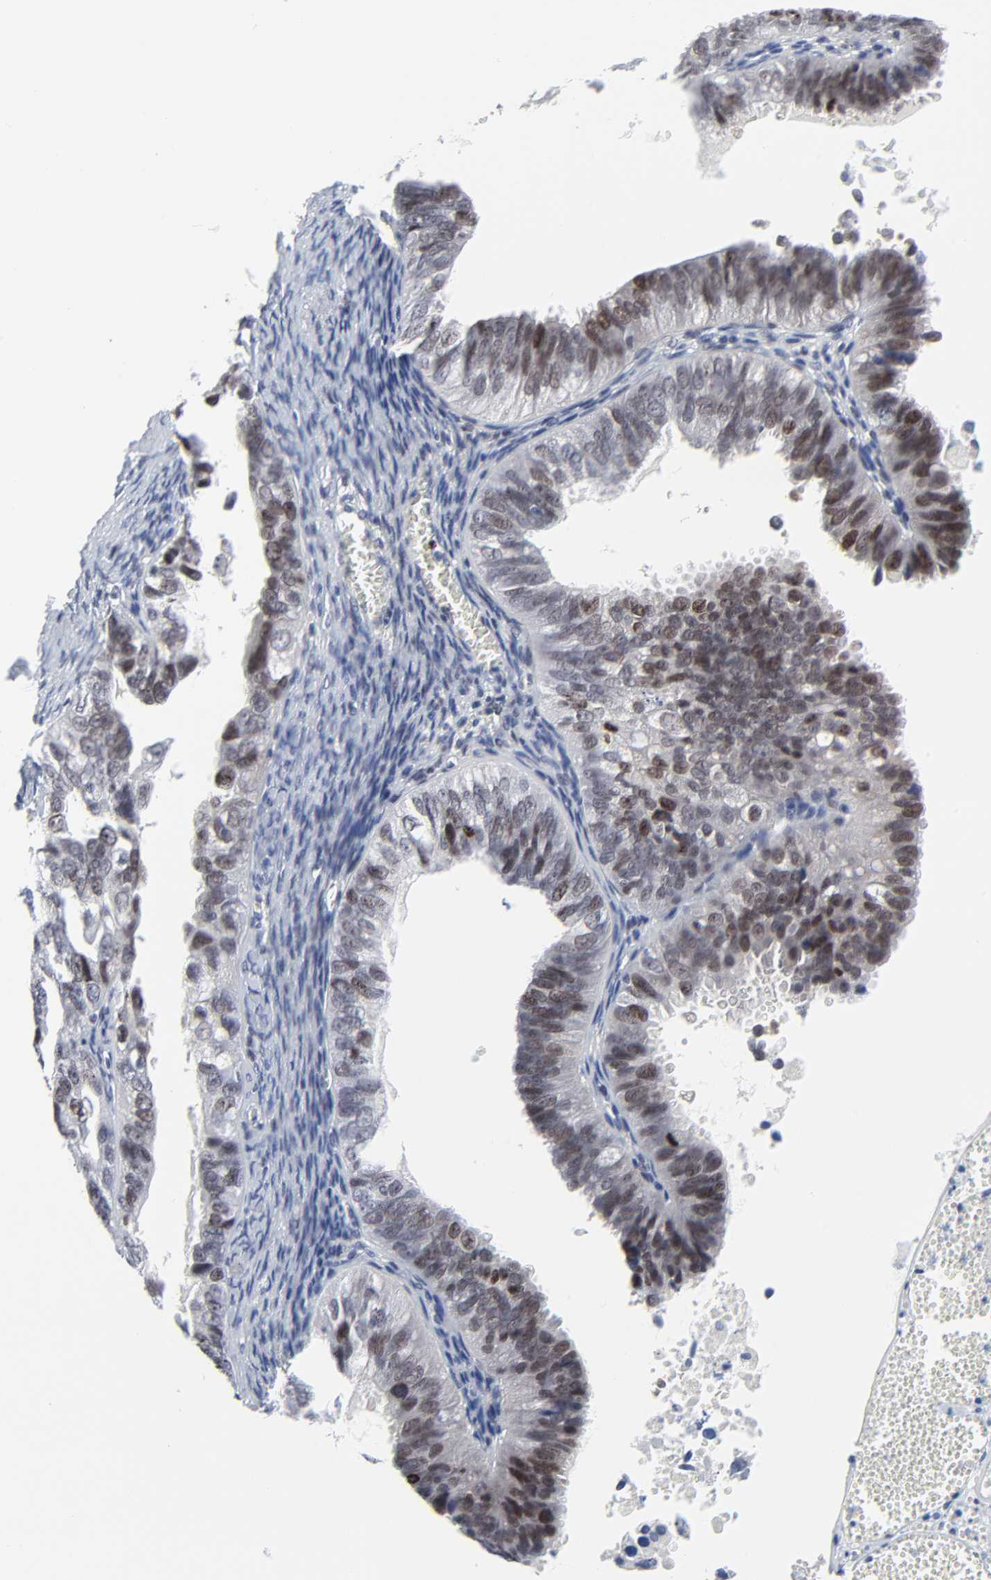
{"staining": {"intensity": "moderate", "quantity": ">75%", "location": "nuclear"}, "tissue": "ovarian cancer", "cell_type": "Tumor cells", "image_type": "cancer", "snomed": [{"axis": "morphology", "description": "Carcinoma, endometroid"}, {"axis": "topography", "description": "Ovary"}], "caption": "Ovarian endometroid carcinoma stained for a protein shows moderate nuclear positivity in tumor cells.", "gene": "ZNF589", "patient": {"sex": "female", "age": 85}}